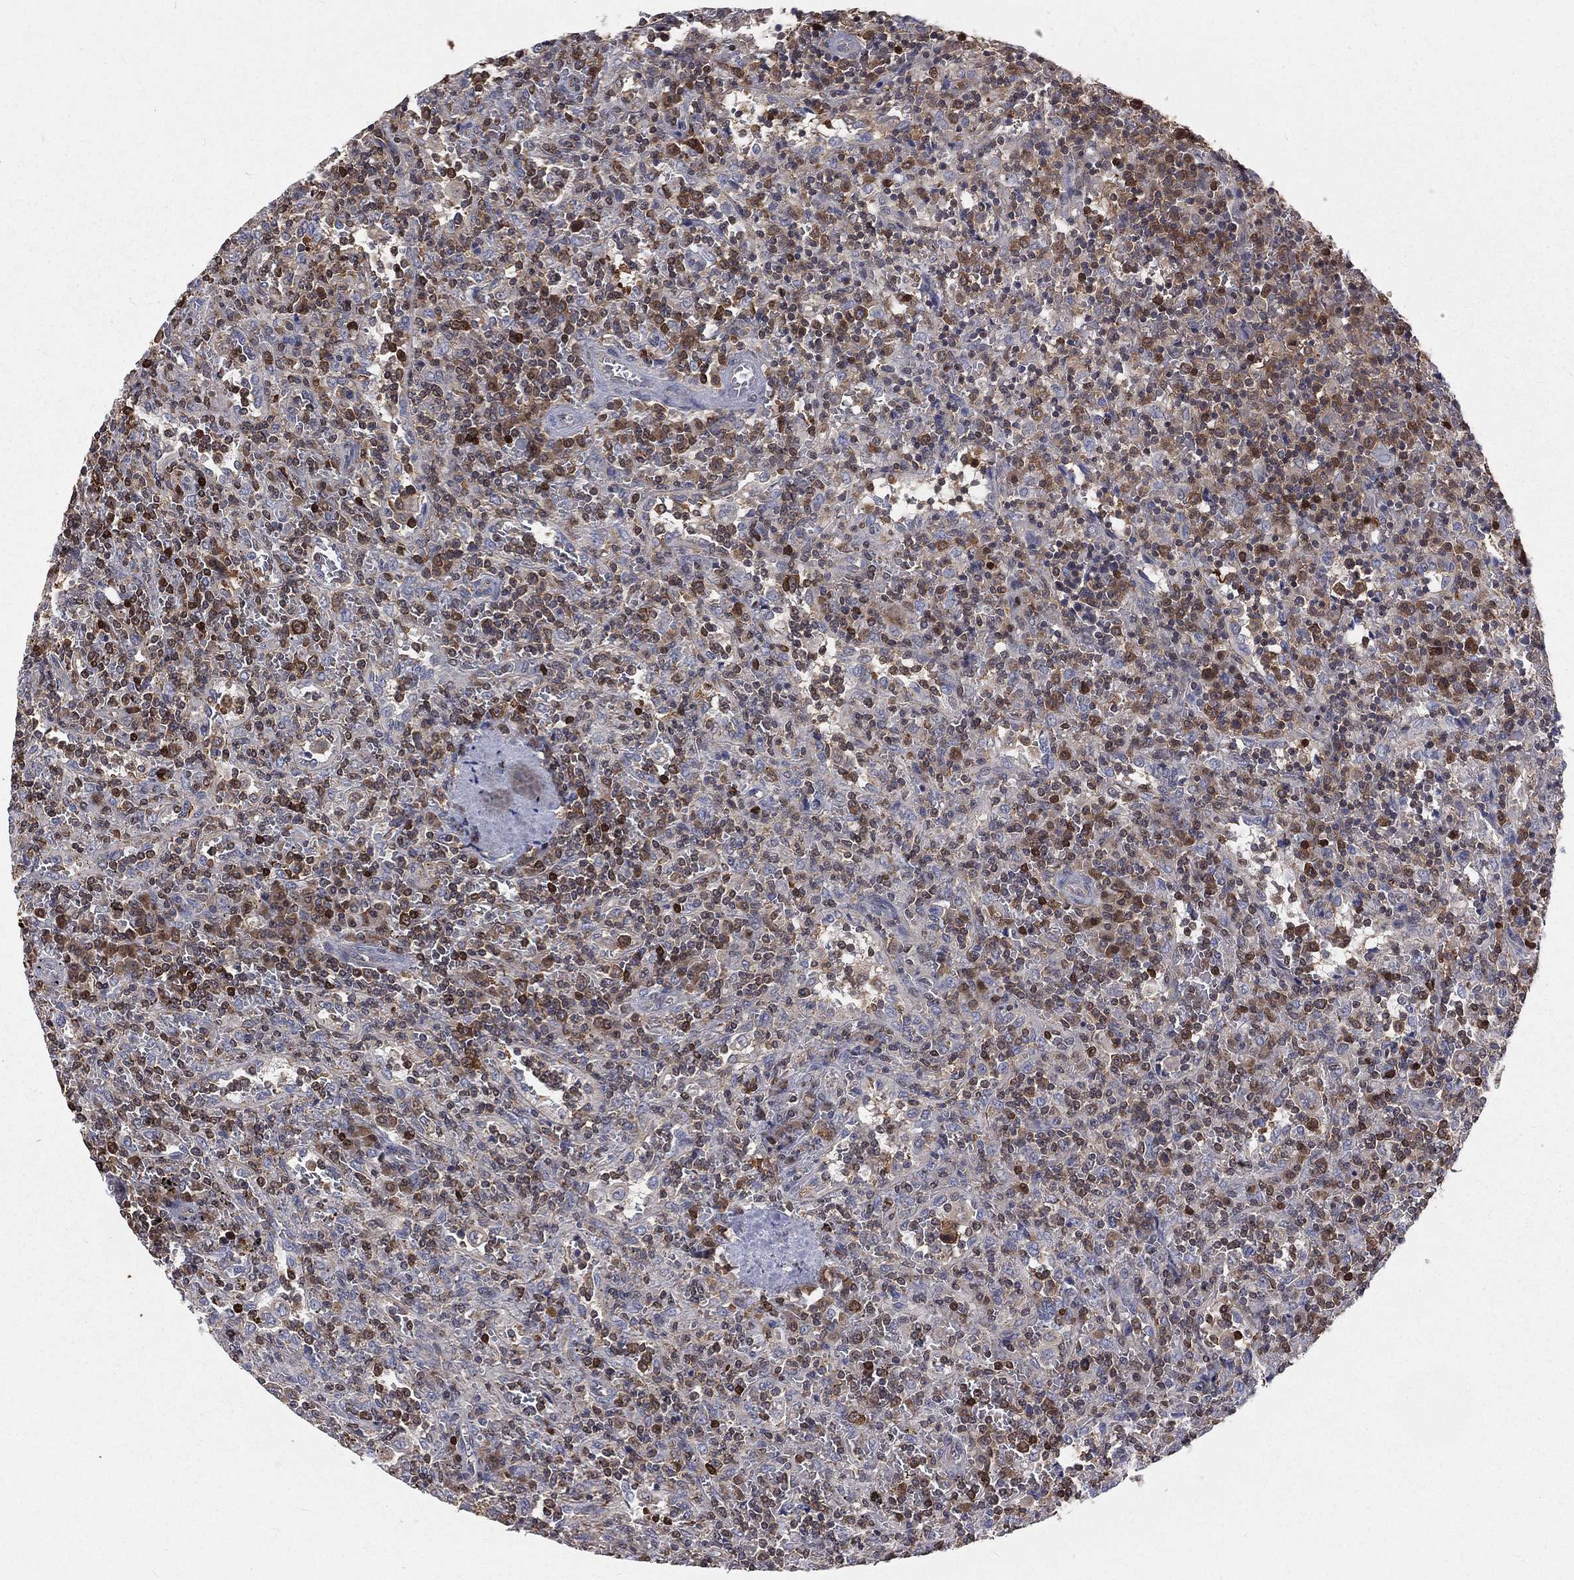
{"staining": {"intensity": "moderate", "quantity": ">75%", "location": "nuclear"}, "tissue": "lymphoma", "cell_type": "Tumor cells", "image_type": "cancer", "snomed": [{"axis": "morphology", "description": "Malignant lymphoma, non-Hodgkin's type, Low grade"}, {"axis": "topography", "description": "Spleen"}], "caption": "Protein expression analysis of lymphoma shows moderate nuclear staining in approximately >75% of tumor cells.", "gene": "TBC1D2", "patient": {"sex": "male", "age": 62}}